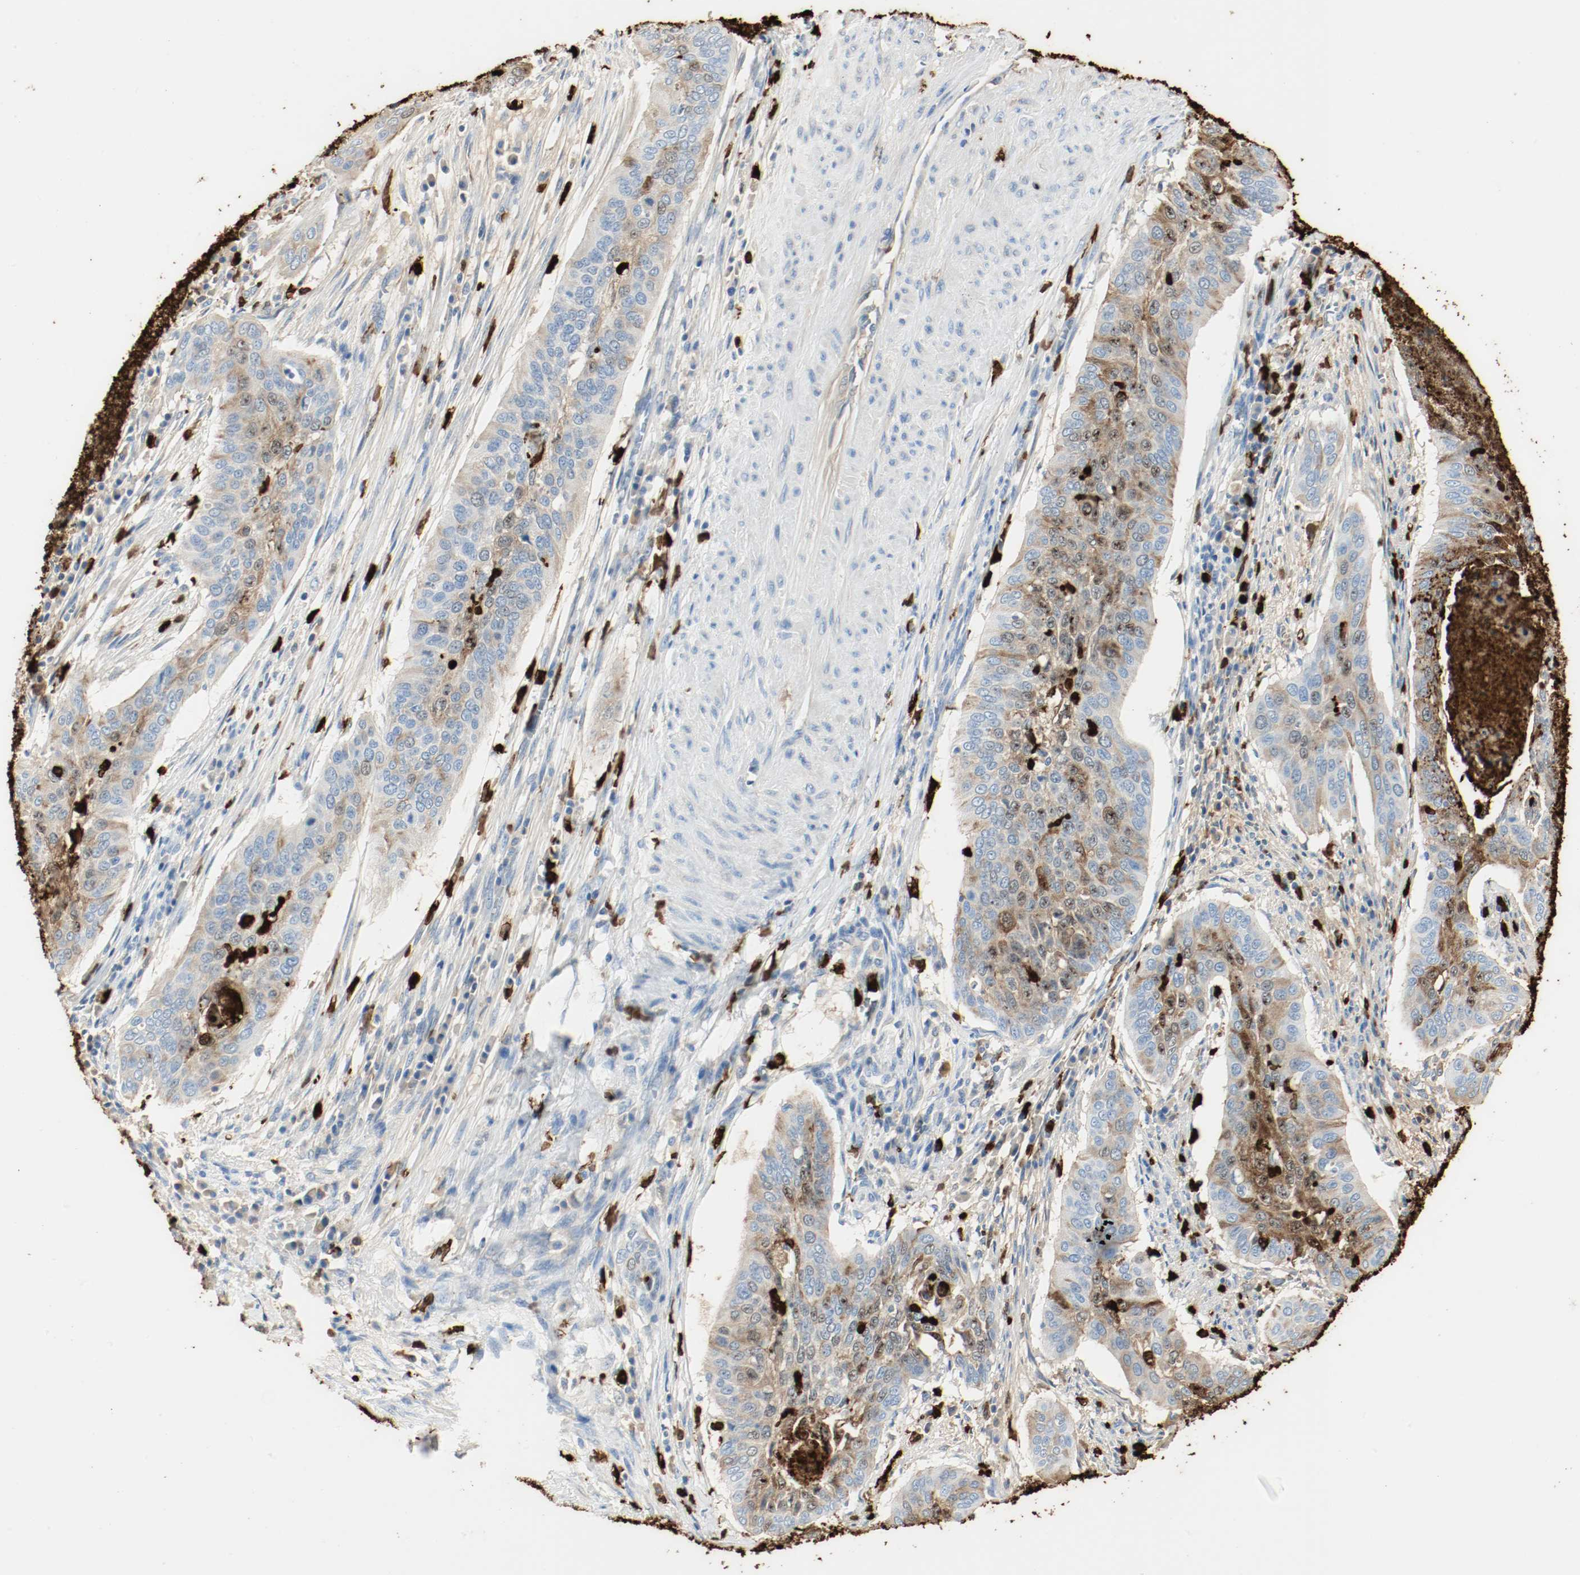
{"staining": {"intensity": "moderate", "quantity": "25%-75%", "location": "cytoplasmic/membranous"}, "tissue": "cervical cancer", "cell_type": "Tumor cells", "image_type": "cancer", "snomed": [{"axis": "morphology", "description": "Squamous cell carcinoma, NOS"}, {"axis": "topography", "description": "Cervix"}], "caption": "High-power microscopy captured an immunohistochemistry micrograph of cervical squamous cell carcinoma, revealing moderate cytoplasmic/membranous staining in approximately 25%-75% of tumor cells.", "gene": "S100A9", "patient": {"sex": "female", "age": 39}}